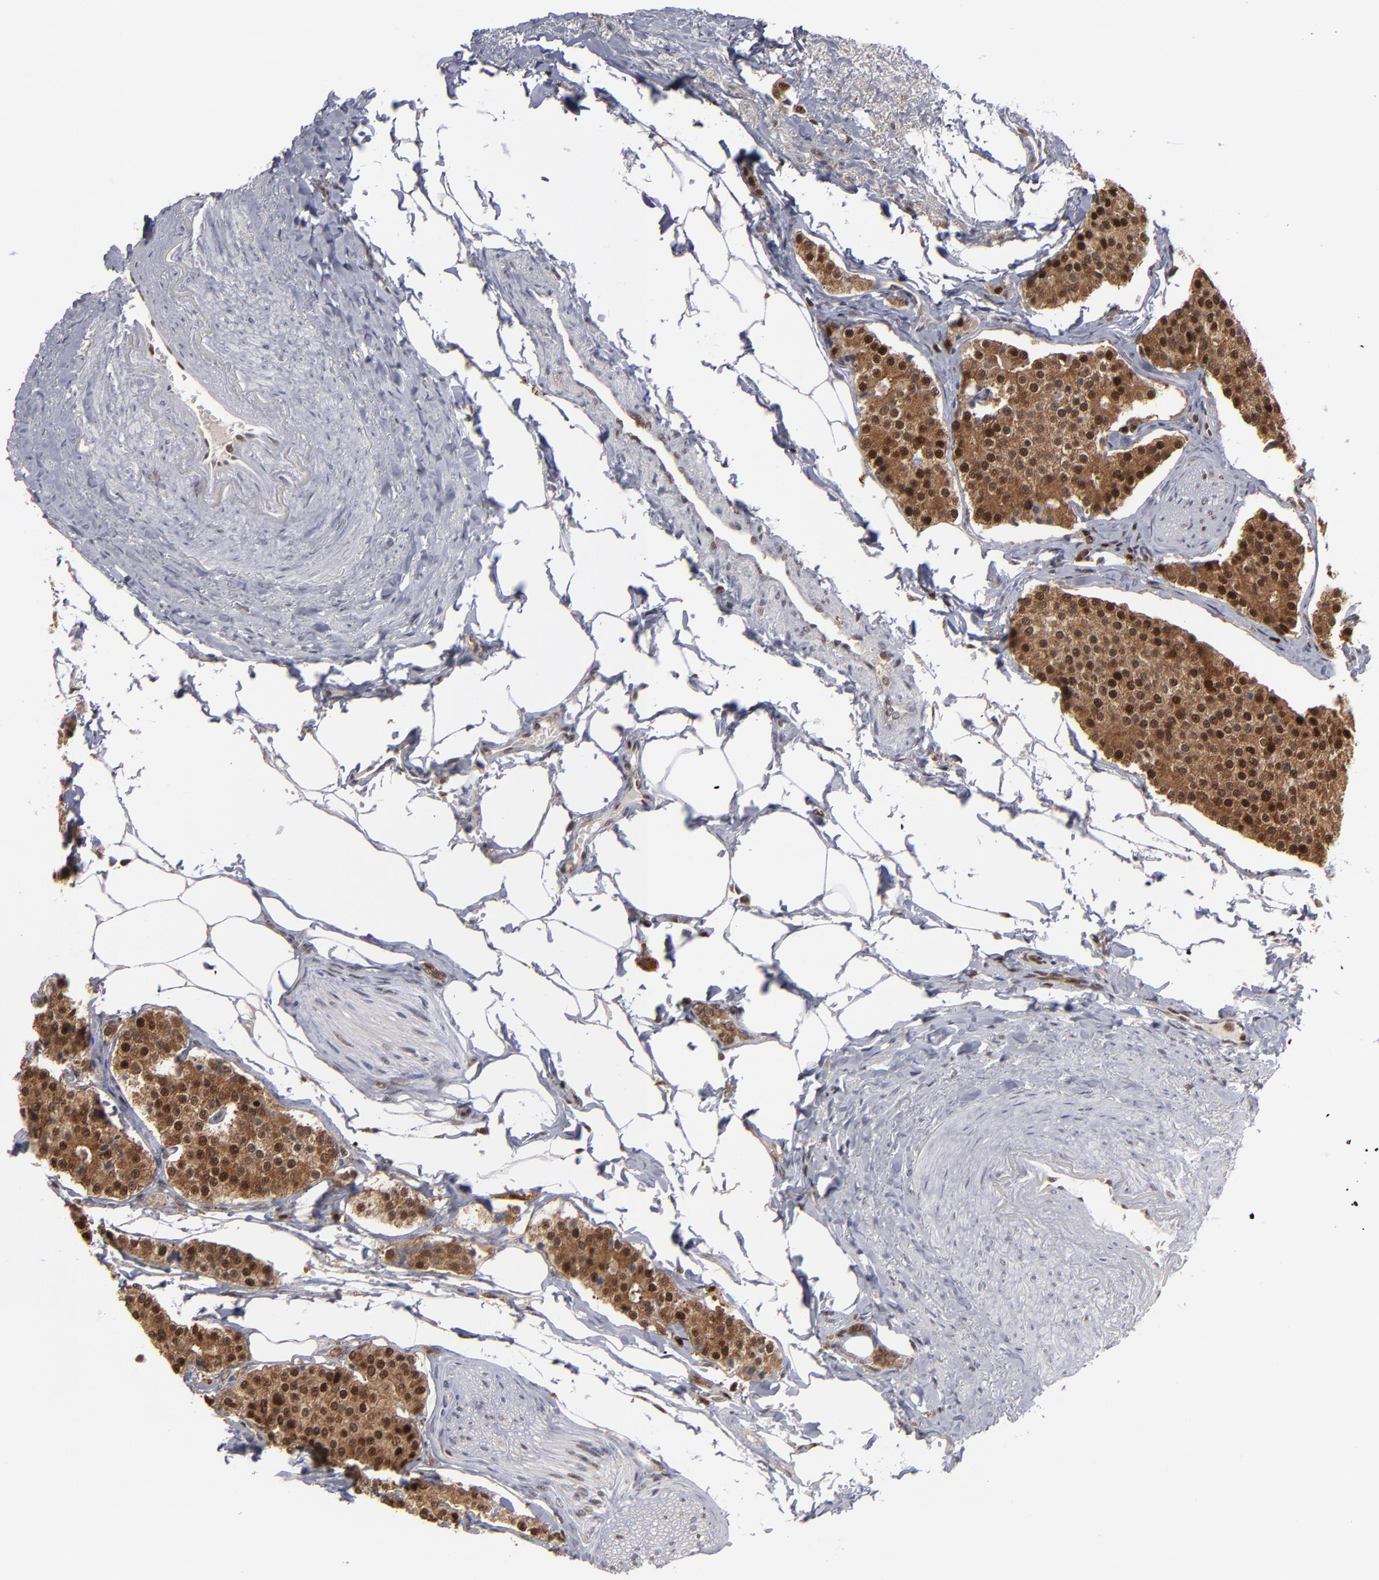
{"staining": {"intensity": "strong", "quantity": ">75%", "location": "cytoplasmic/membranous,nuclear"}, "tissue": "carcinoid", "cell_type": "Tumor cells", "image_type": "cancer", "snomed": [{"axis": "morphology", "description": "Carcinoid, malignant, NOS"}, {"axis": "topography", "description": "Colon"}], "caption": "Human malignant carcinoid stained with a protein marker demonstrates strong staining in tumor cells.", "gene": "GSR", "patient": {"sex": "female", "age": 61}}